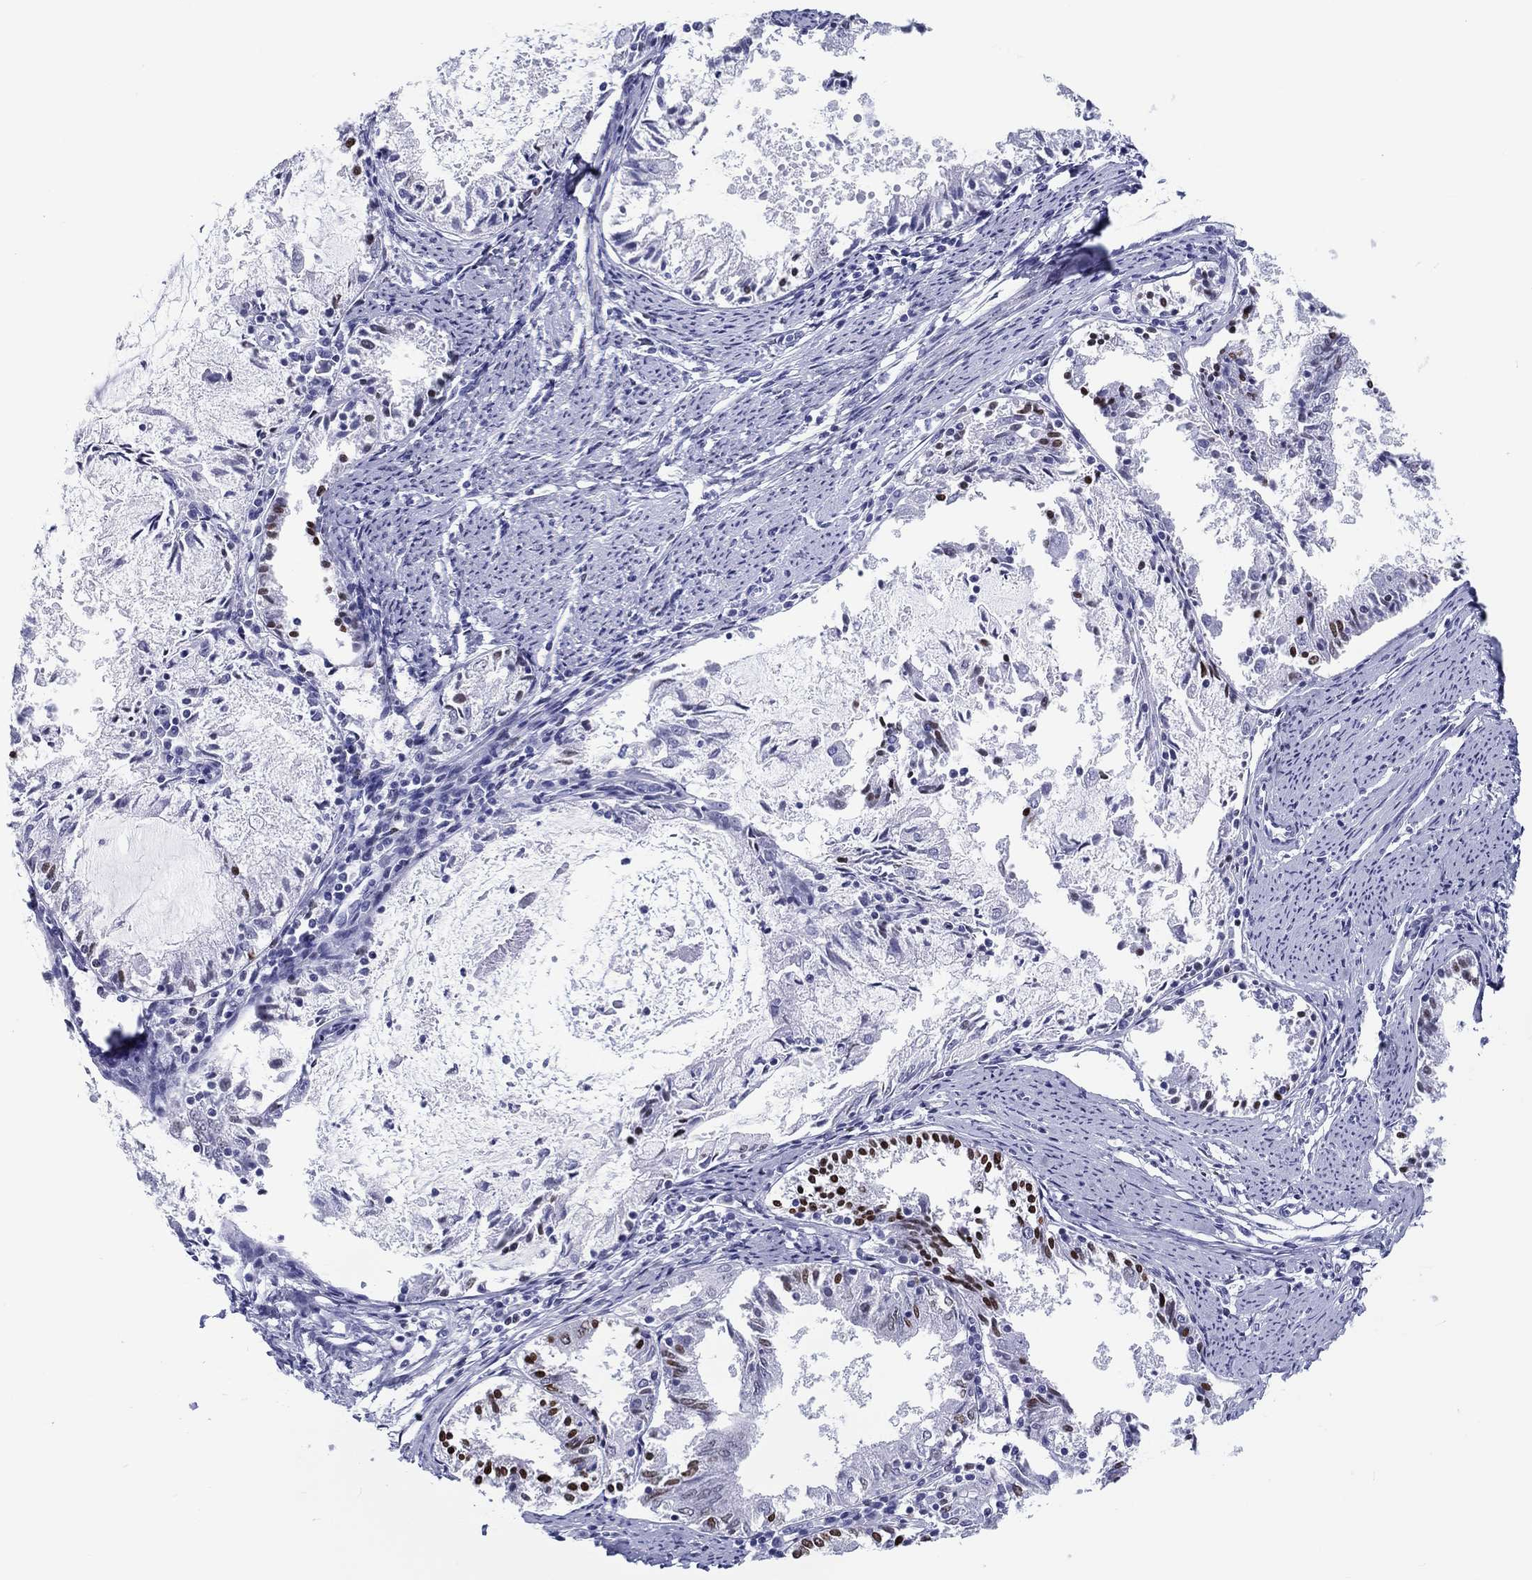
{"staining": {"intensity": "strong", "quantity": "<25%", "location": "nuclear"}, "tissue": "endometrial cancer", "cell_type": "Tumor cells", "image_type": "cancer", "snomed": [{"axis": "morphology", "description": "Adenocarcinoma, NOS"}, {"axis": "topography", "description": "Endometrium"}], "caption": "This micrograph reveals immunohistochemistry staining of human endometrial adenocarcinoma, with medium strong nuclear staining in about <25% of tumor cells.", "gene": "H1-1", "patient": {"sex": "female", "age": 57}}